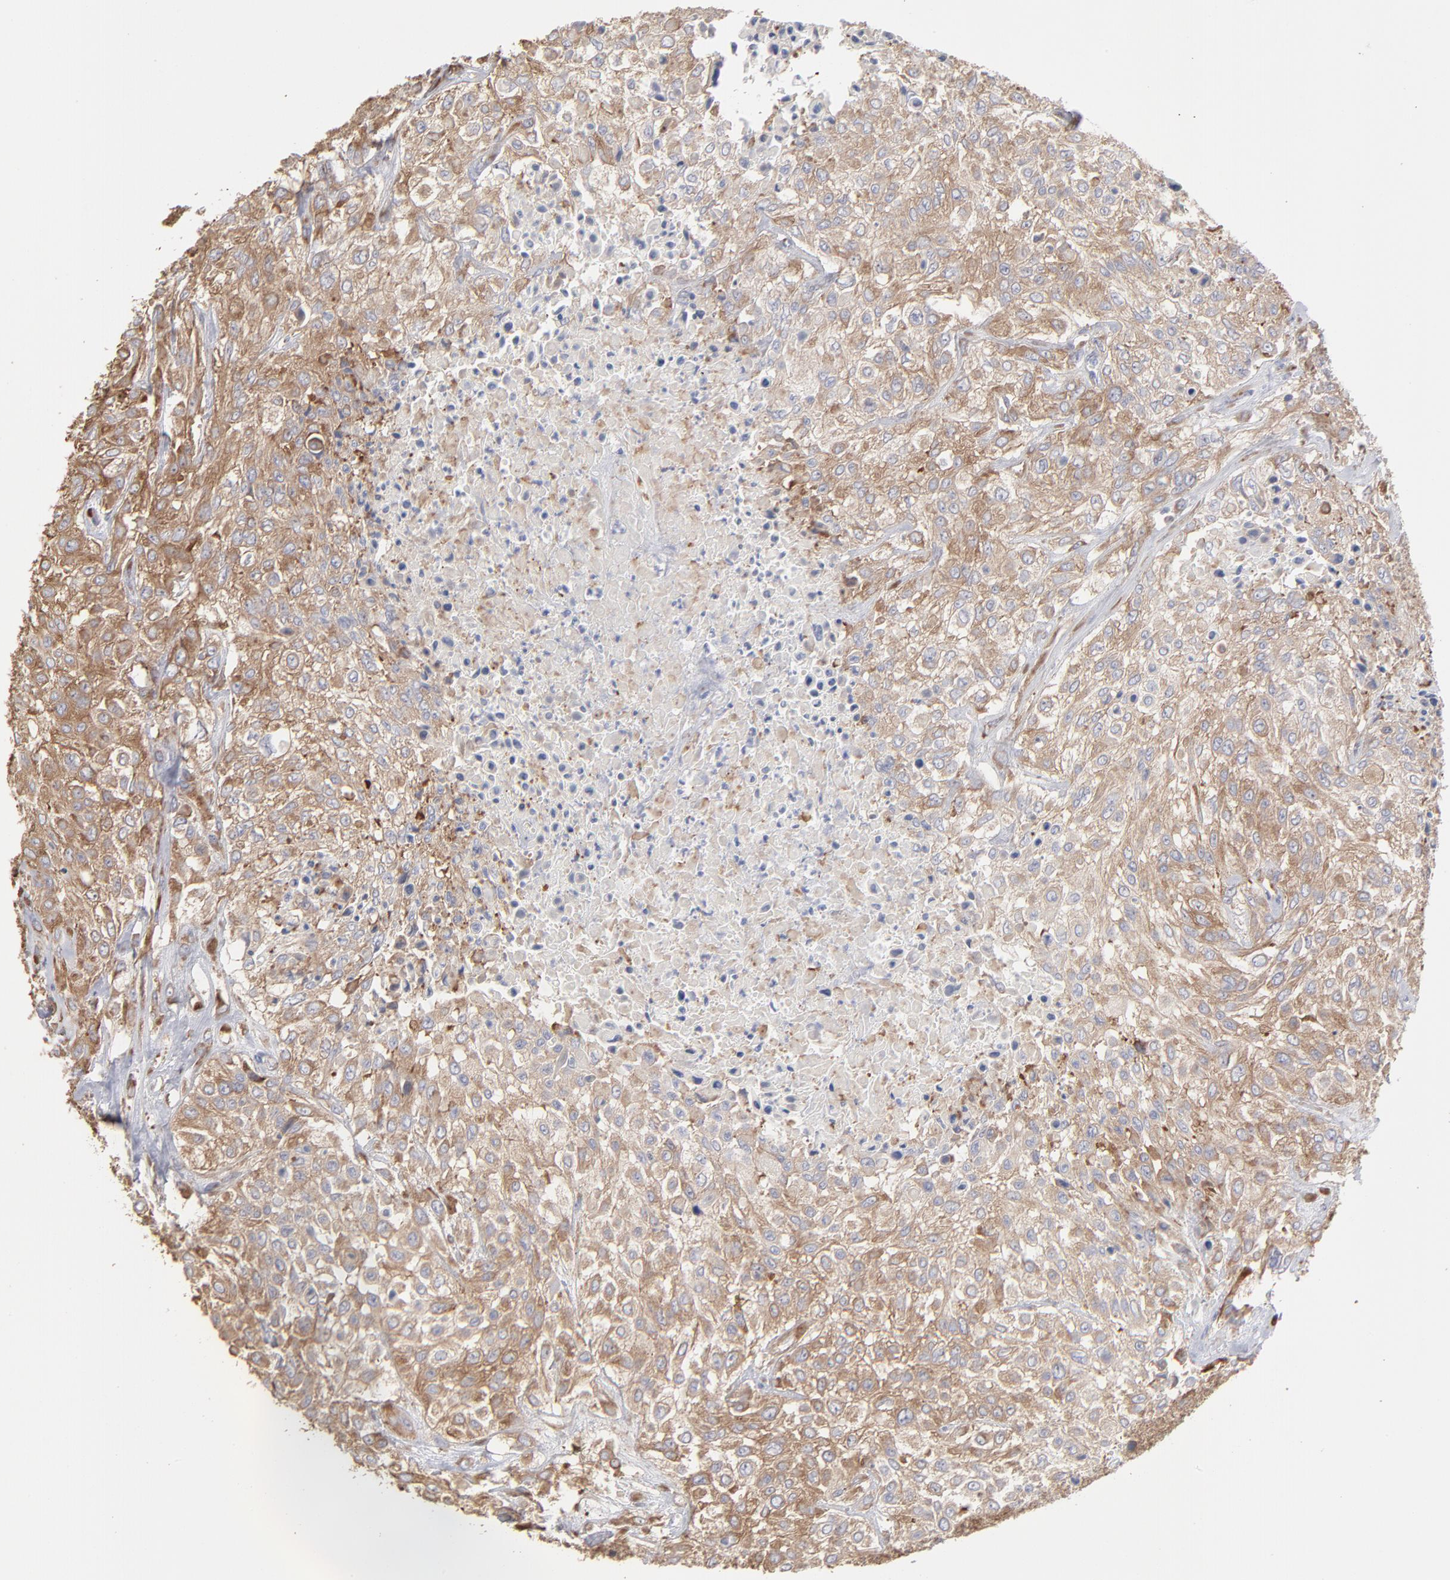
{"staining": {"intensity": "moderate", "quantity": ">75%", "location": "cytoplasmic/membranous"}, "tissue": "urothelial cancer", "cell_type": "Tumor cells", "image_type": "cancer", "snomed": [{"axis": "morphology", "description": "Urothelial carcinoma, High grade"}, {"axis": "topography", "description": "Urinary bladder"}], "caption": "A histopathology image of human urothelial cancer stained for a protein demonstrates moderate cytoplasmic/membranous brown staining in tumor cells. (DAB IHC, brown staining for protein, blue staining for nuclei).", "gene": "RPL3", "patient": {"sex": "male", "age": 57}}